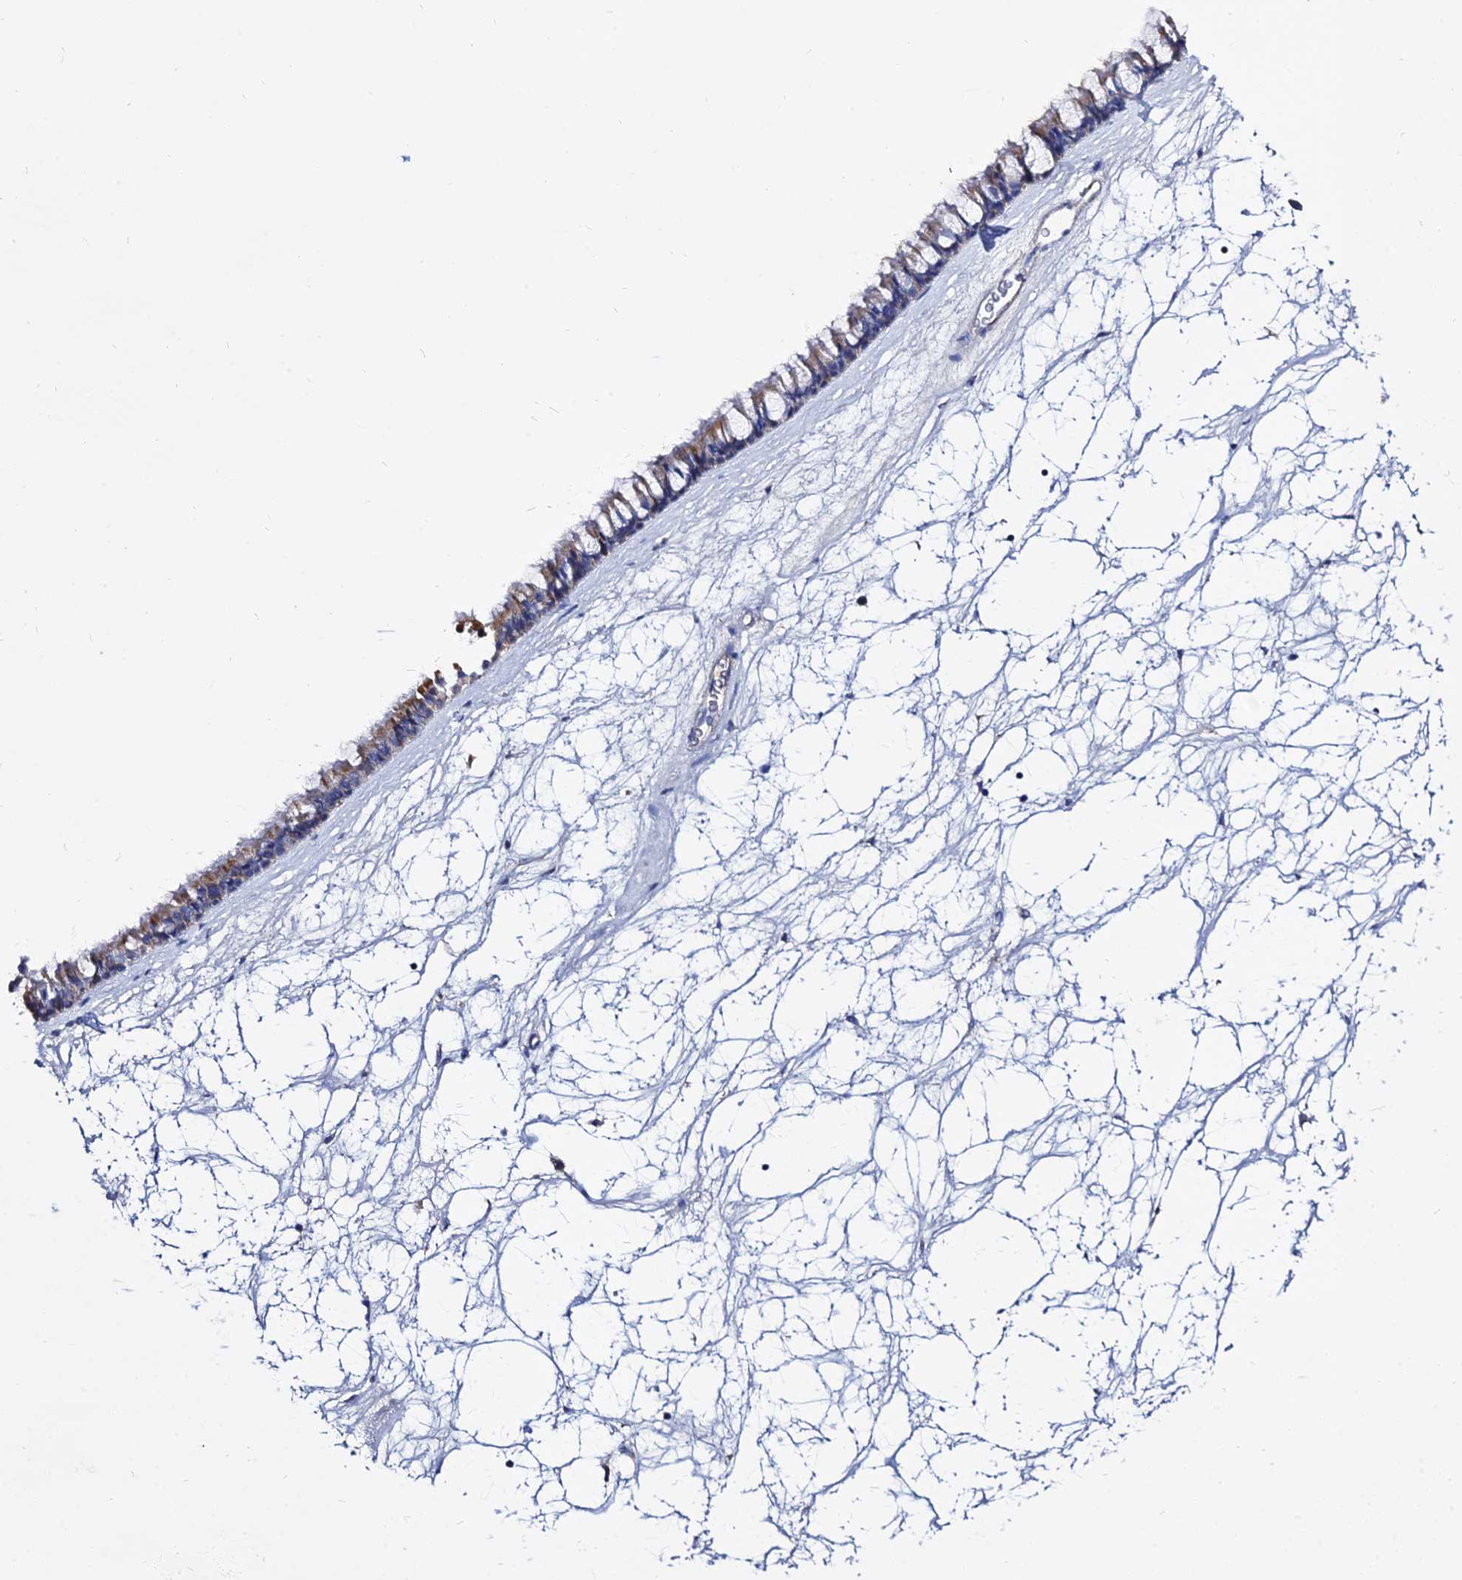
{"staining": {"intensity": "moderate", "quantity": "25%-75%", "location": "cytoplasmic/membranous"}, "tissue": "nasopharynx", "cell_type": "Respiratory epithelial cells", "image_type": "normal", "snomed": [{"axis": "morphology", "description": "Normal tissue, NOS"}, {"axis": "topography", "description": "Nasopharynx"}], "caption": "Immunohistochemical staining of benign human nasopharynx exhibits medium levels of moderate cytoplasmic/membranous positivity in about 25%-75% of respiratory epithelial cells. (Stains: DAB in brown, nuclei in blue, Microscopy: brightfield microscopy at high magnification).", "gene": "TYW5", "patient": {"sex": "male", "age": 64}}